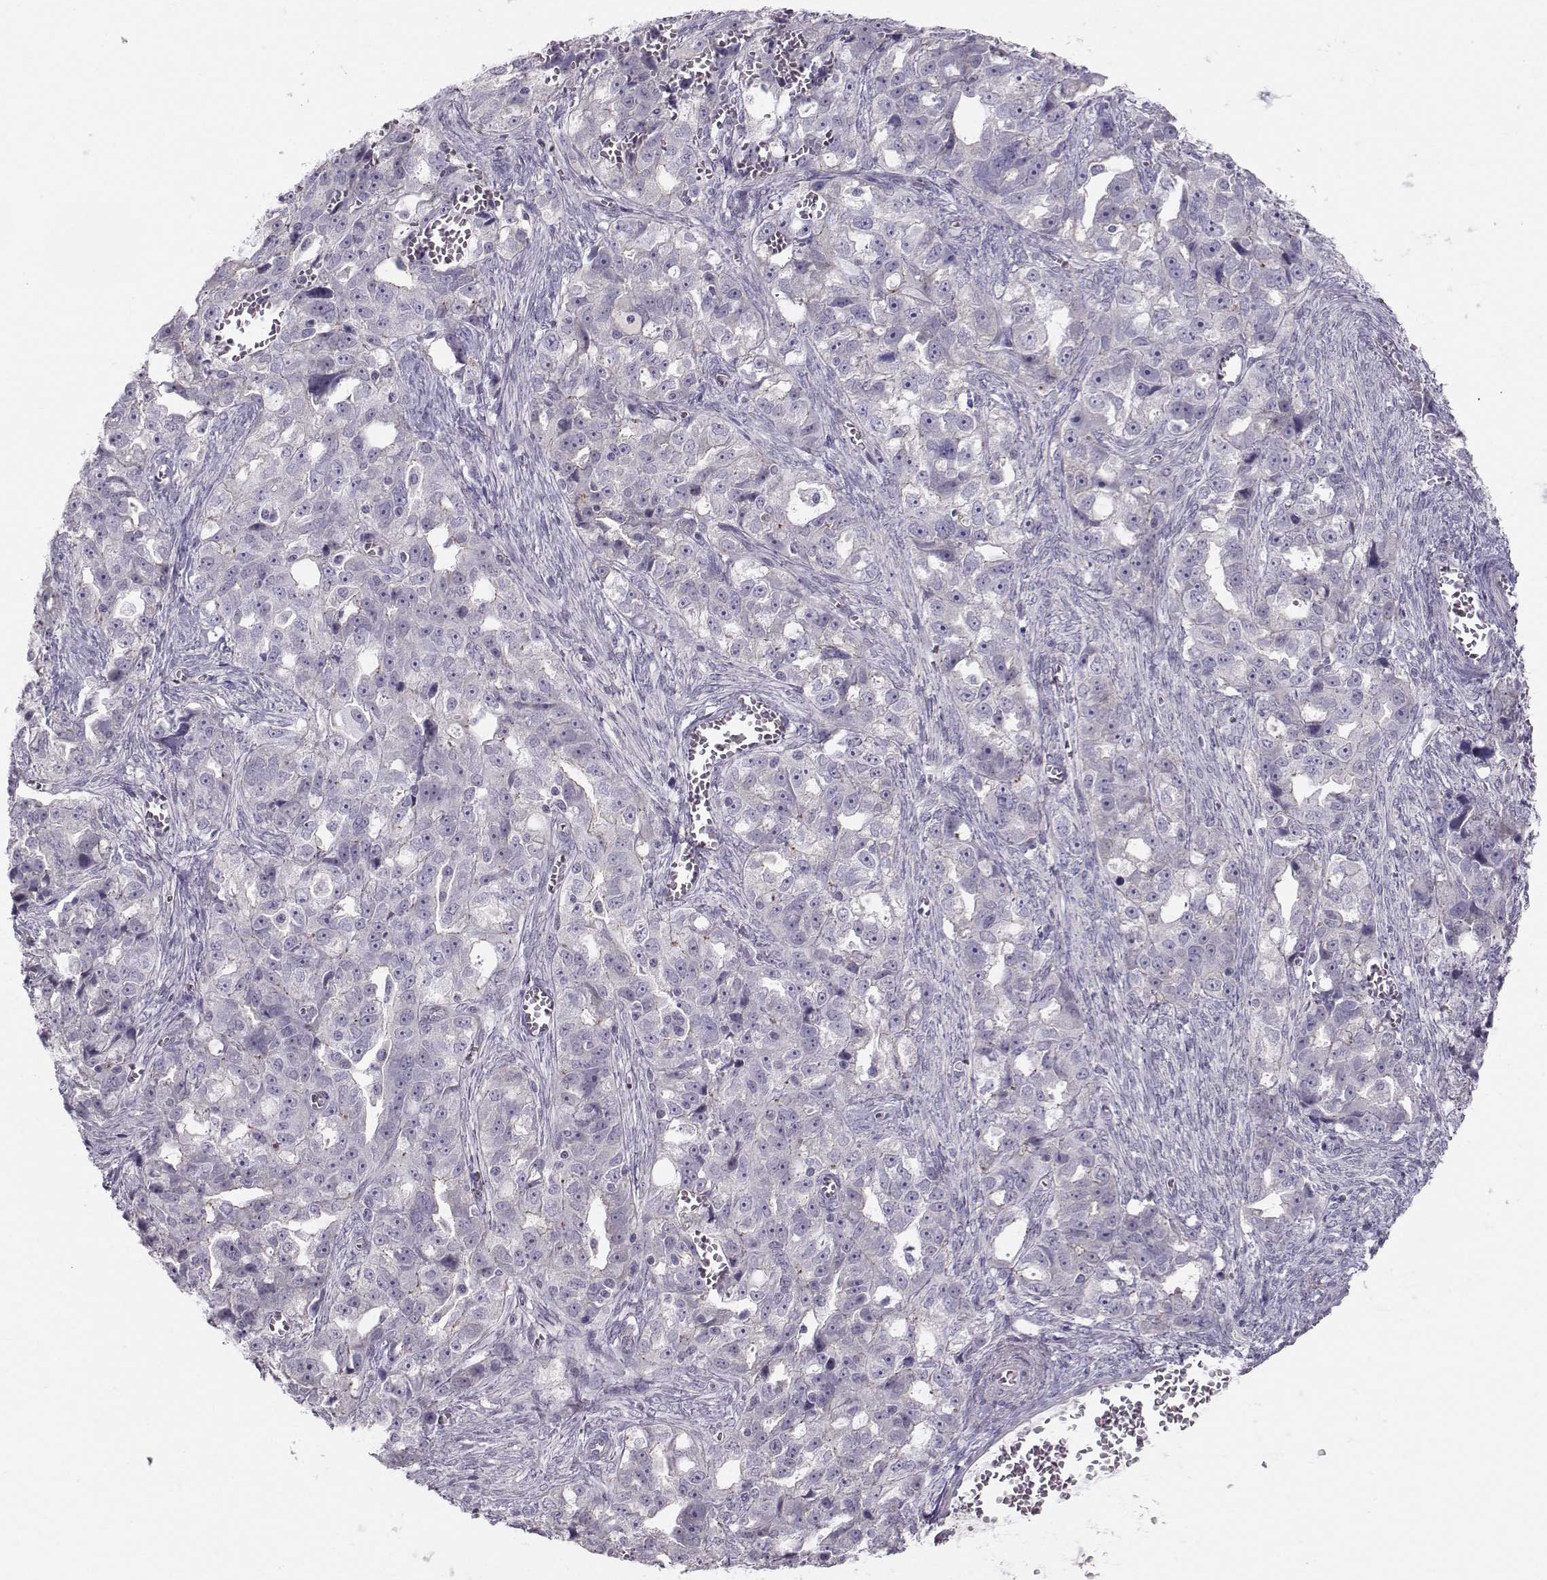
{"staining": {"intensity": "negative", "quantity": "none", "location": "none"}, "tissue": "ovarian cancer", "cell_type": "Tumor cells", "image_type": "cancer", "snomed": [{"axis": "morphology", "description": "Cystadenocarcinoma, serous, NOS"}, {"axis": "topography", "description": "Ovary"}], "caption": "There is no significant staining in tumor cells of serous cystadenocarcinoma (ovarian).", "gene": "MAST1", "patient": {"sex": "female", "age": 51}}